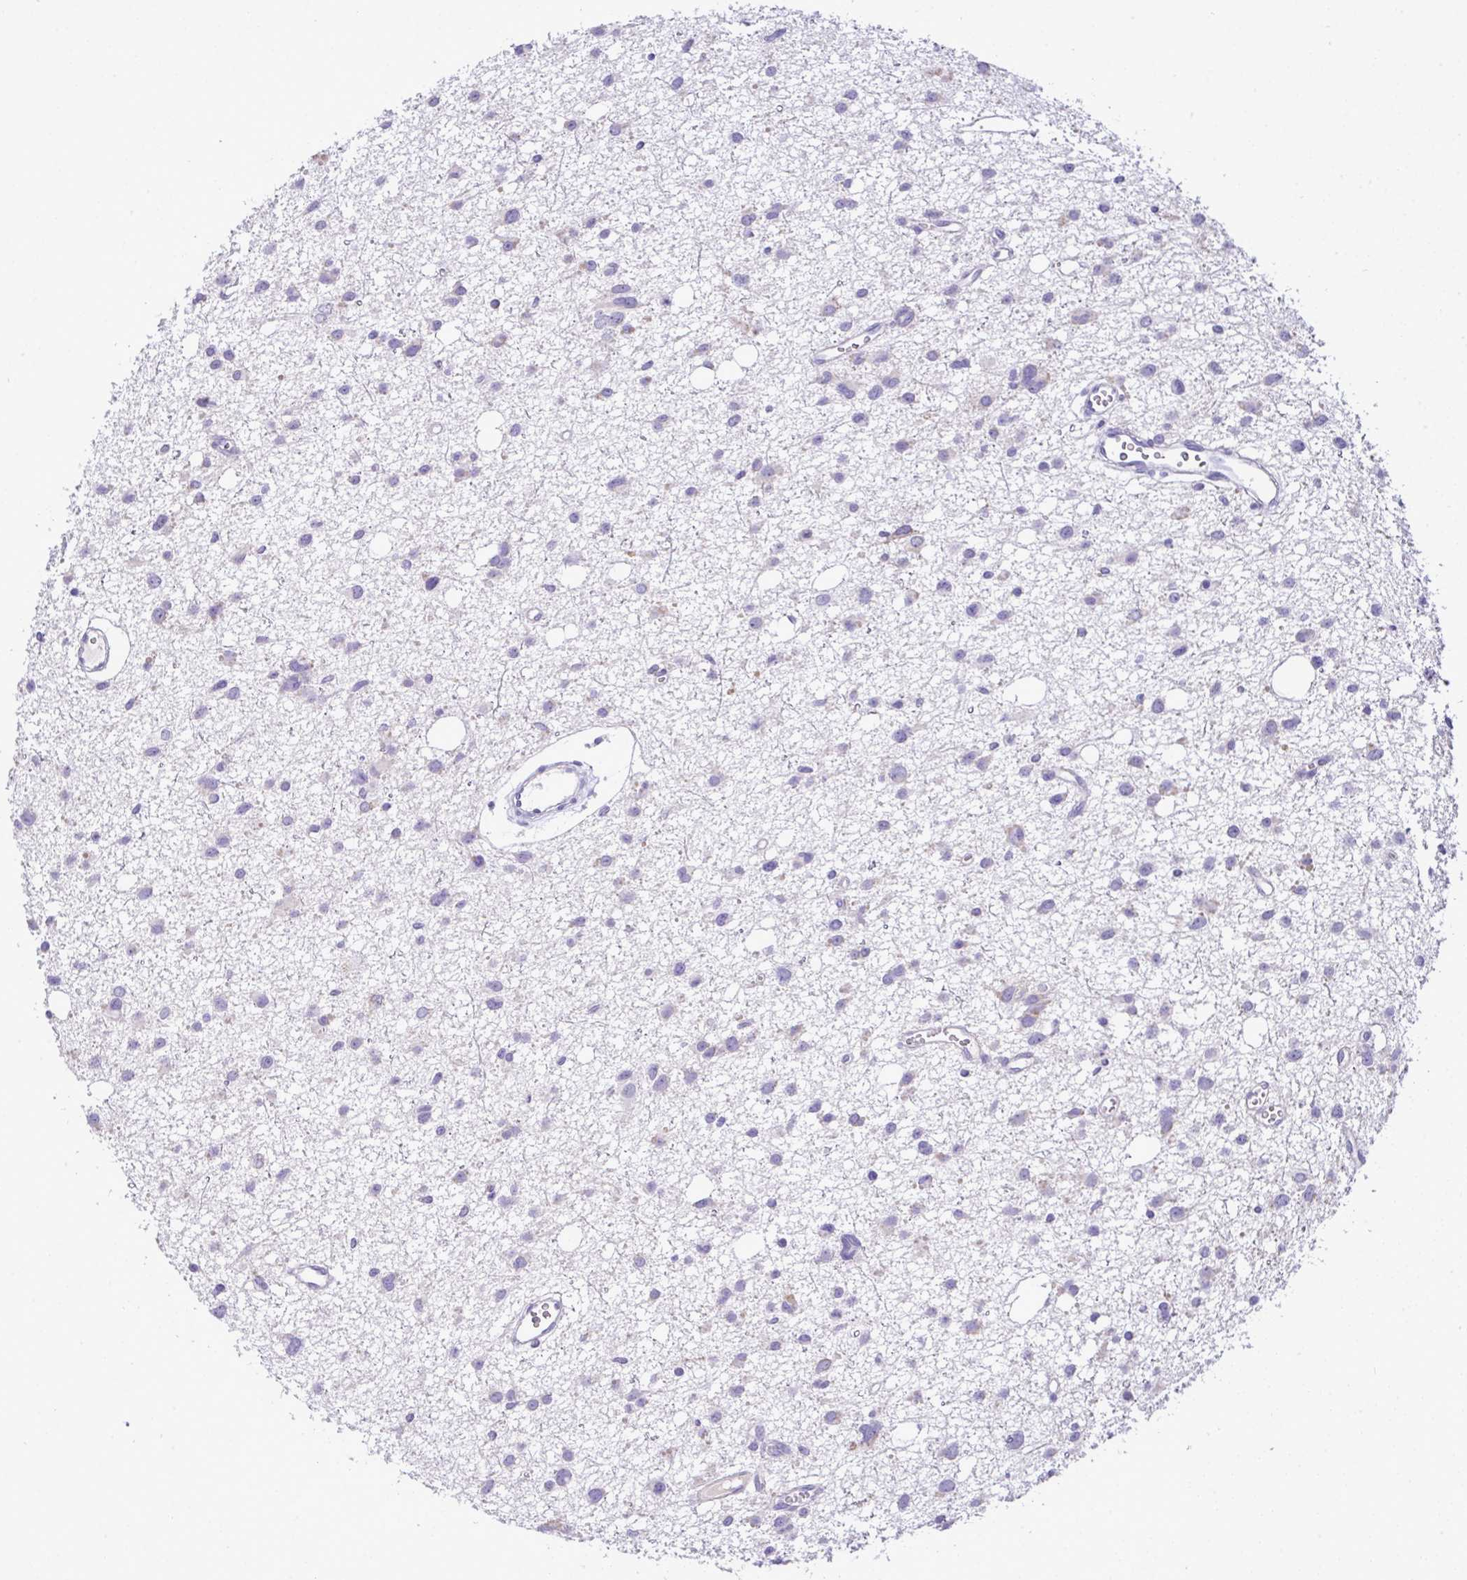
{"staining": {"intensity": "negative", "quantity": "none", "location": "none"}, "tissue": "glioma", "cell_type": "Tumor cells", "image_type": "cancer", "snomed": [{"axis": "morphology", "description": "Glioma, malignant, High grade"}, {"axis": "topography", "description": "Brain"}], "caption": "A photomicrograph of human glioma is negative for staining in tumor cells.", "gene": "ST8SIA2", "patient": {"sex": "male", "age": 23}}